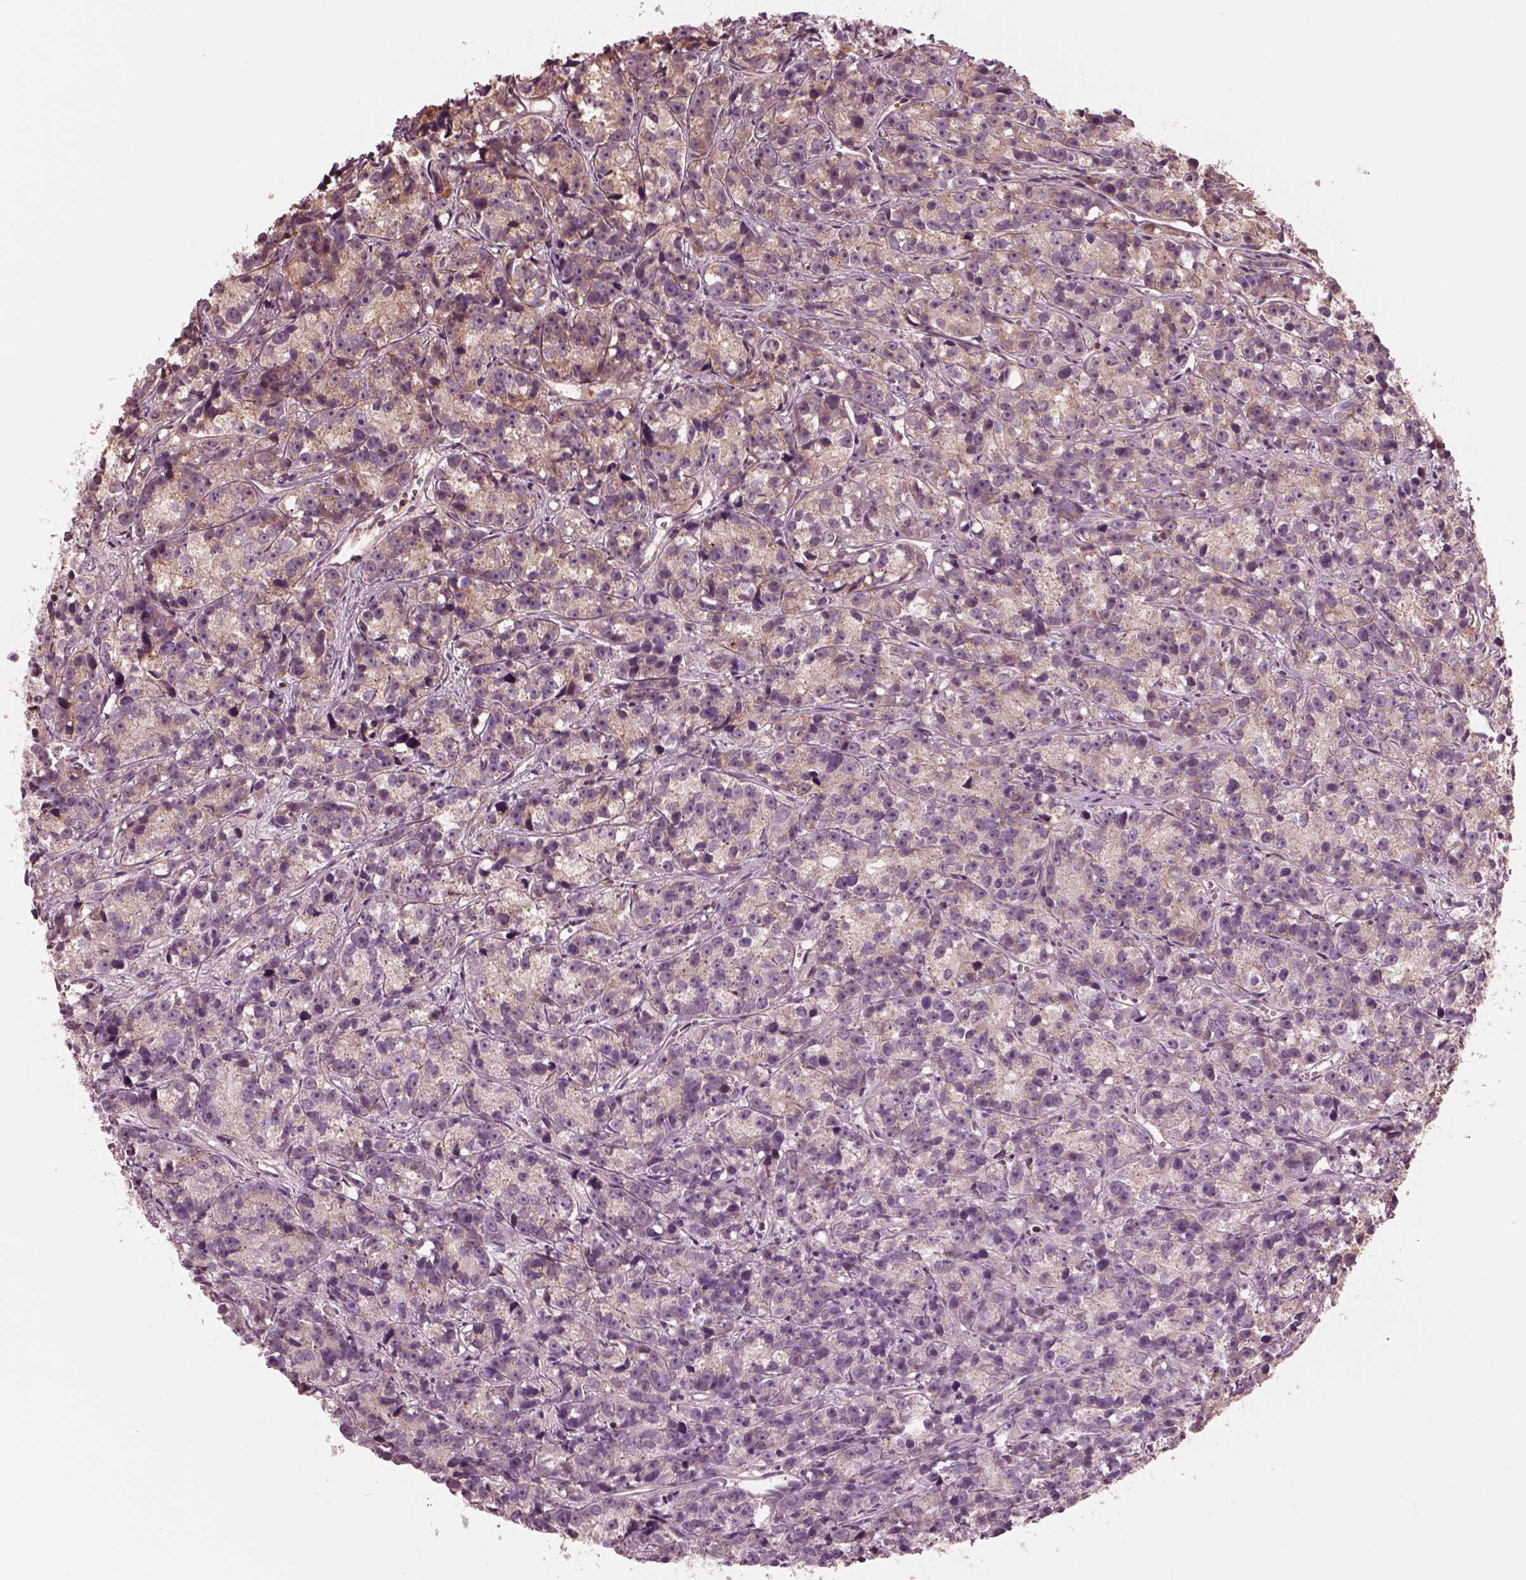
{"staining": {"intensity": "moderate", "quantity": "25%-75%", "location": "cytoplasmic/membranous"}, "tissue": "prostate cancer", "cell_type": "Tumor cells", "image_type": "cancer", "snomed": [{"axis": "morphology", "description": "Adenocarcinoma, High grade"}, {"axis": "topography", "description": "Prostate"}], "caption": "IHC image of neoplastic tissue: human prostate cancer (high-grade adenocarcinoma) stained using immunohistochemistry (IHC) displays medium levels of moderate protein expression localized specifically in the cytoplasmic/membranous of tumor cells, appearing as a cytoplasmic/membranous brown color.", "gene": "STK33", "patient": {"sex": "male", "age": 77}}